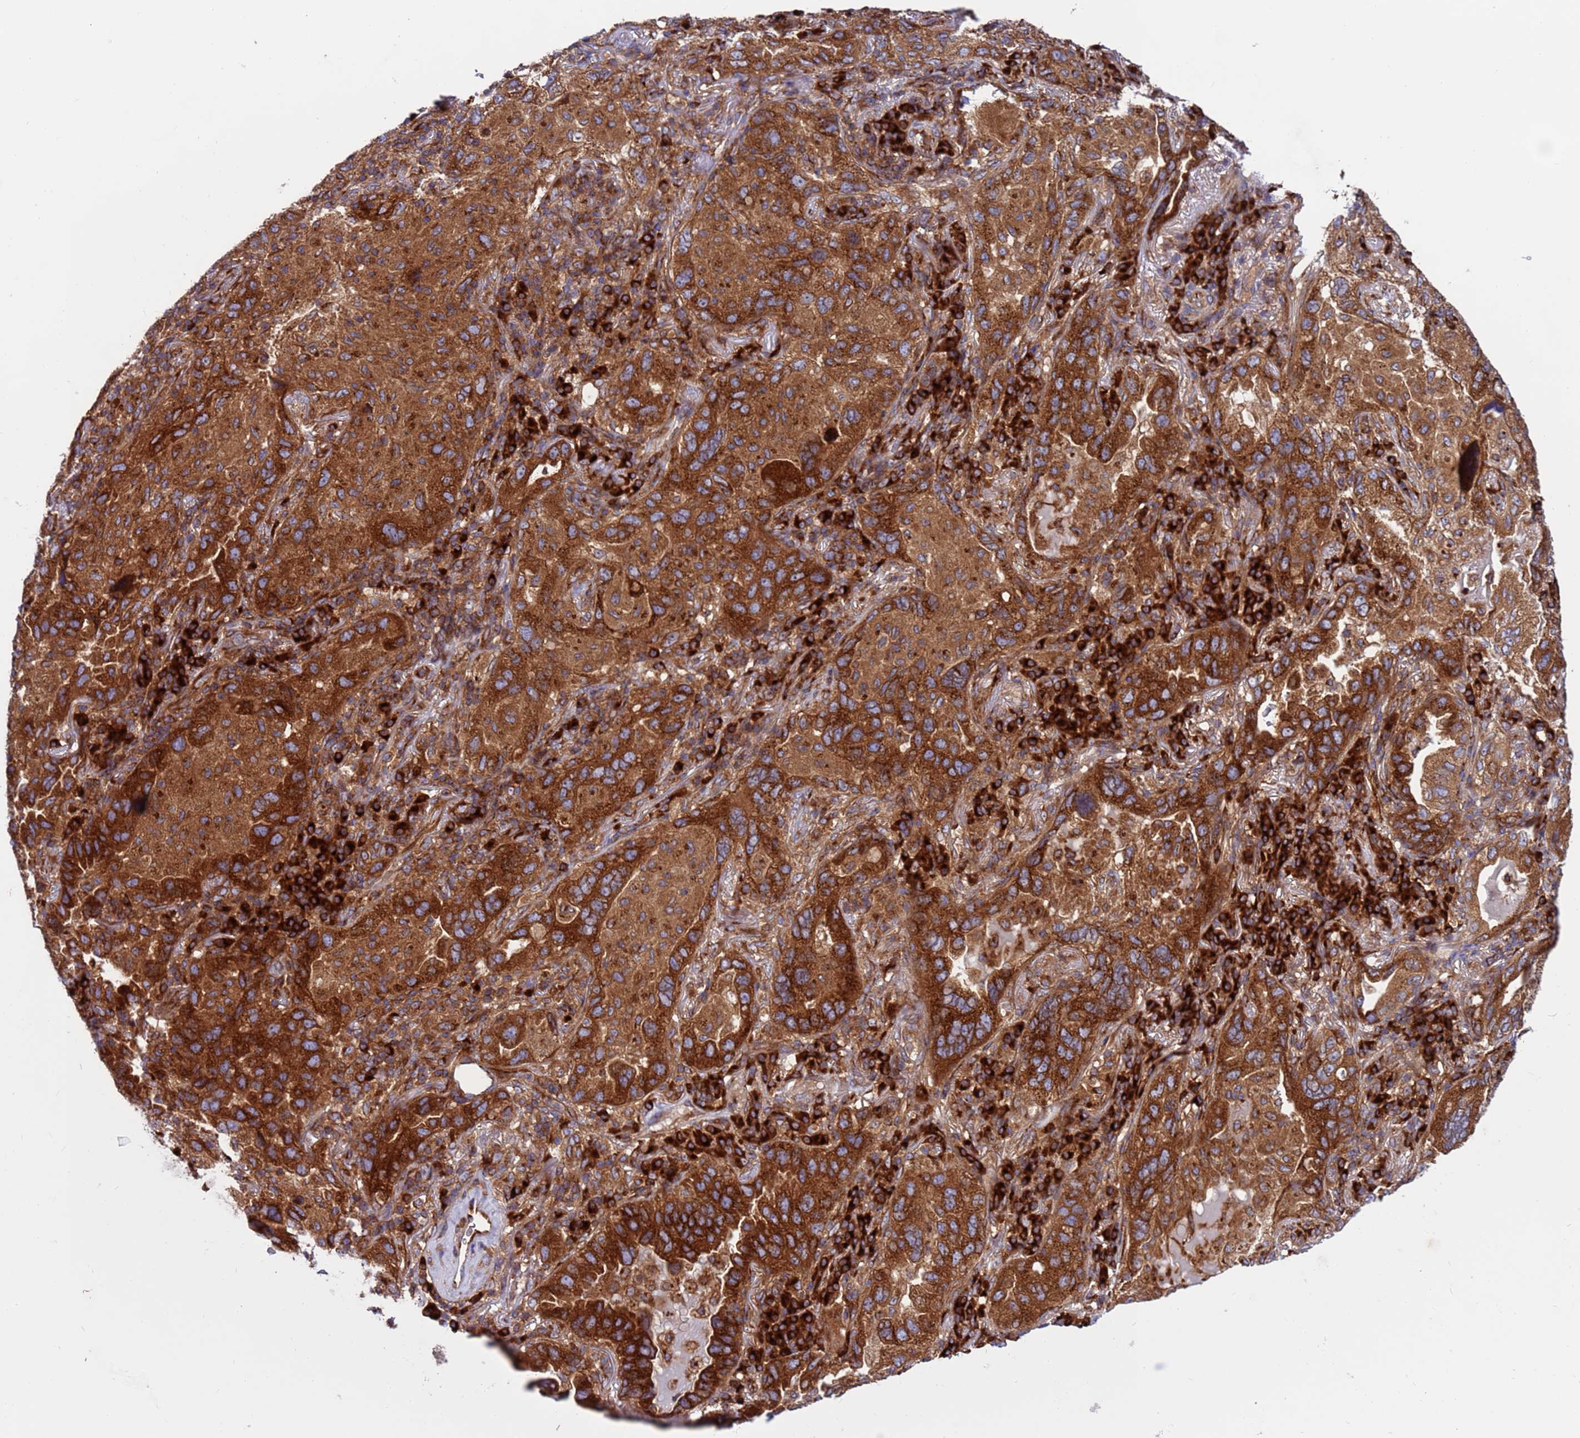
{"staining": {"intensity": "strong", "quantity": ">75%", "location": "cytoplasmic/membranous"}, "tissue": "lung cancer", "cell_type": "Tumor cells", "image_type": "cancer", "snomed": [{"axis": "morphology", "description": "Adenocarcinoma, NOS"}, {"axis": "topography", "description": "Lung"}], "caption": "This is an image of immunohistochemistry staining of lung cancer (adenocarcinoma), which shows strong positivity in the cytoplasmic/membranous of tumor cells.", "gene": "ZC3HAV1", "patient": {"sex": "female", "age": 69}}